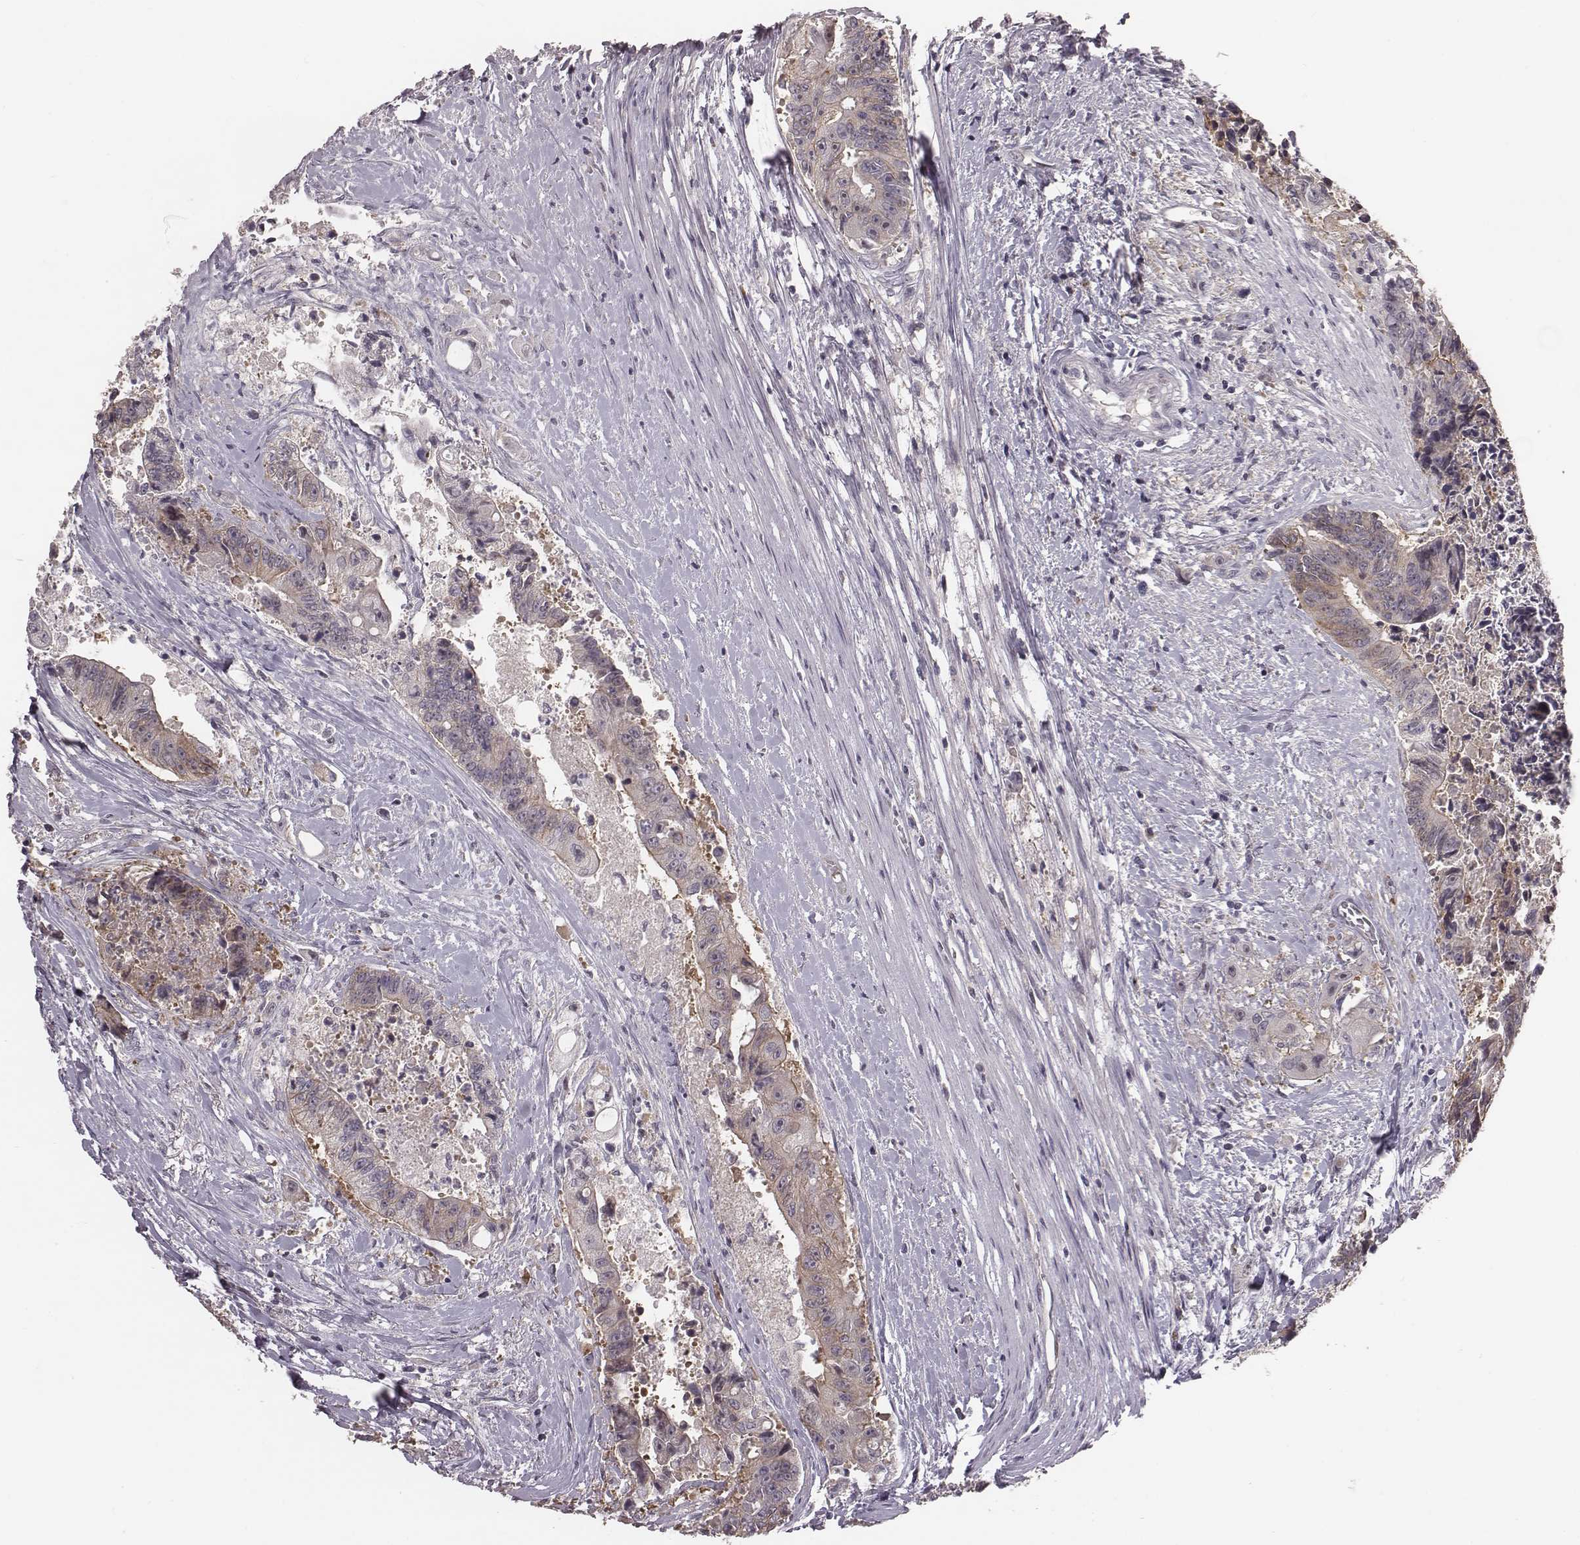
{"staining": {"intensity": "moderate", "quantity": ">75%", "location": "cytoplasmic/membranous"}, "tissue": "colorectal cancer", "cell_type": "Tumor cells", "image_type": "cancer", "snomed": [{"axis": "morphology", "description": "Adenocarcinoma, NOS"}, {"axis": "topography", "description": "Rectum"}], "caption": "Protein staining by immunohistochemistry shows moderate cytoplasmic/membranous staining in approximately >75% of tumor cells in colorectal adenocarcinoma.", "gene": "BICDL1", "patient": {"sex": "male", "age": 54}}